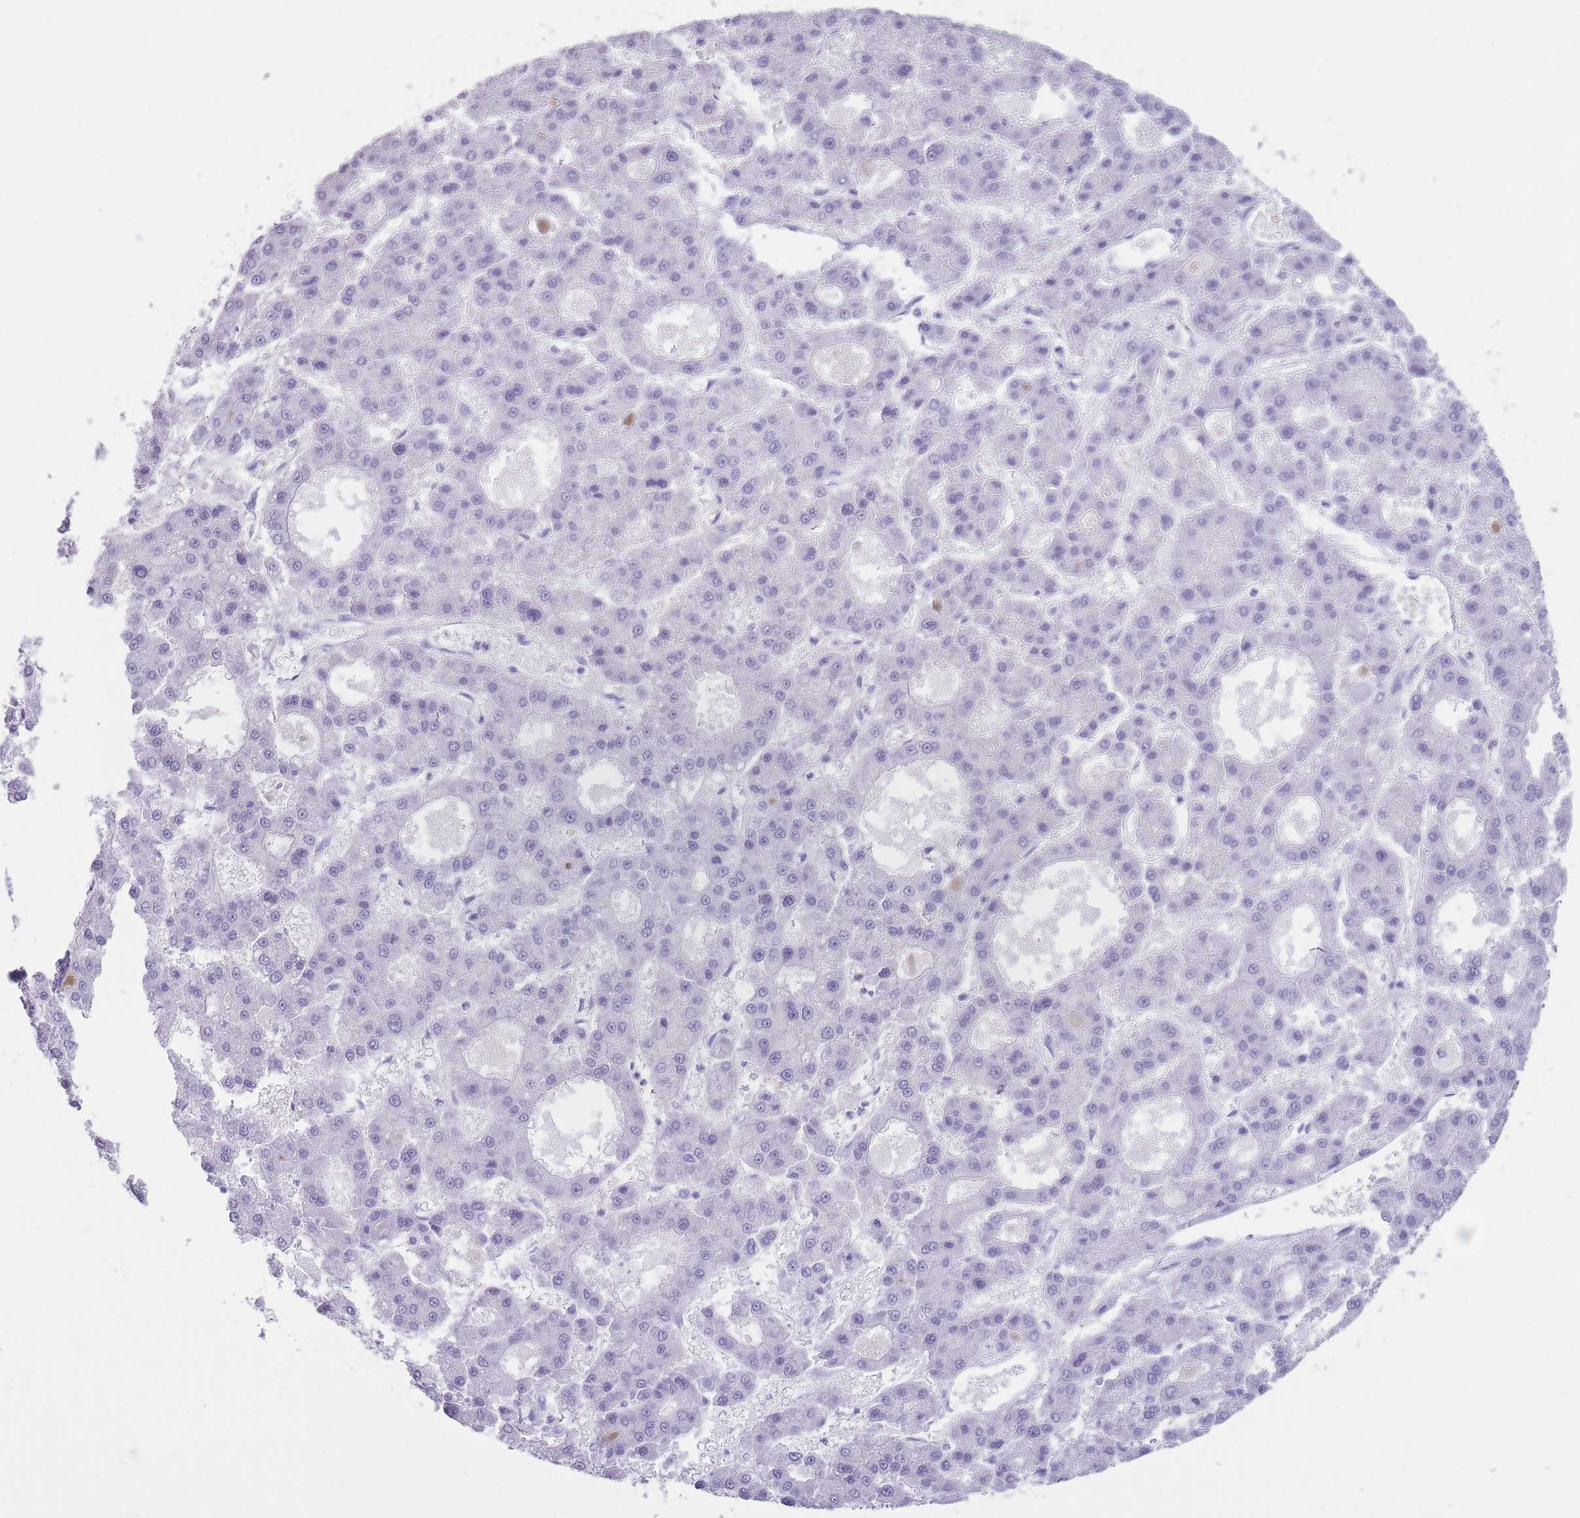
{"staining": {"intensity": "negative", "quantity": "none", "location": "none"}, "tissue": "liver cancer", "cell_type": "Tumor cells", "image_type": "cancer", "snomed": [{"axis": "morphology", "description": "Carcinoma, Hepatocellular, NOS"}, {"axis": "topography", "description": "Liver"}], "caption": "Tumor cells are negative for brown protein staining in liver cancer.", "gene": "OR4F21", "patient": {"sex": "male", "age": 70}}